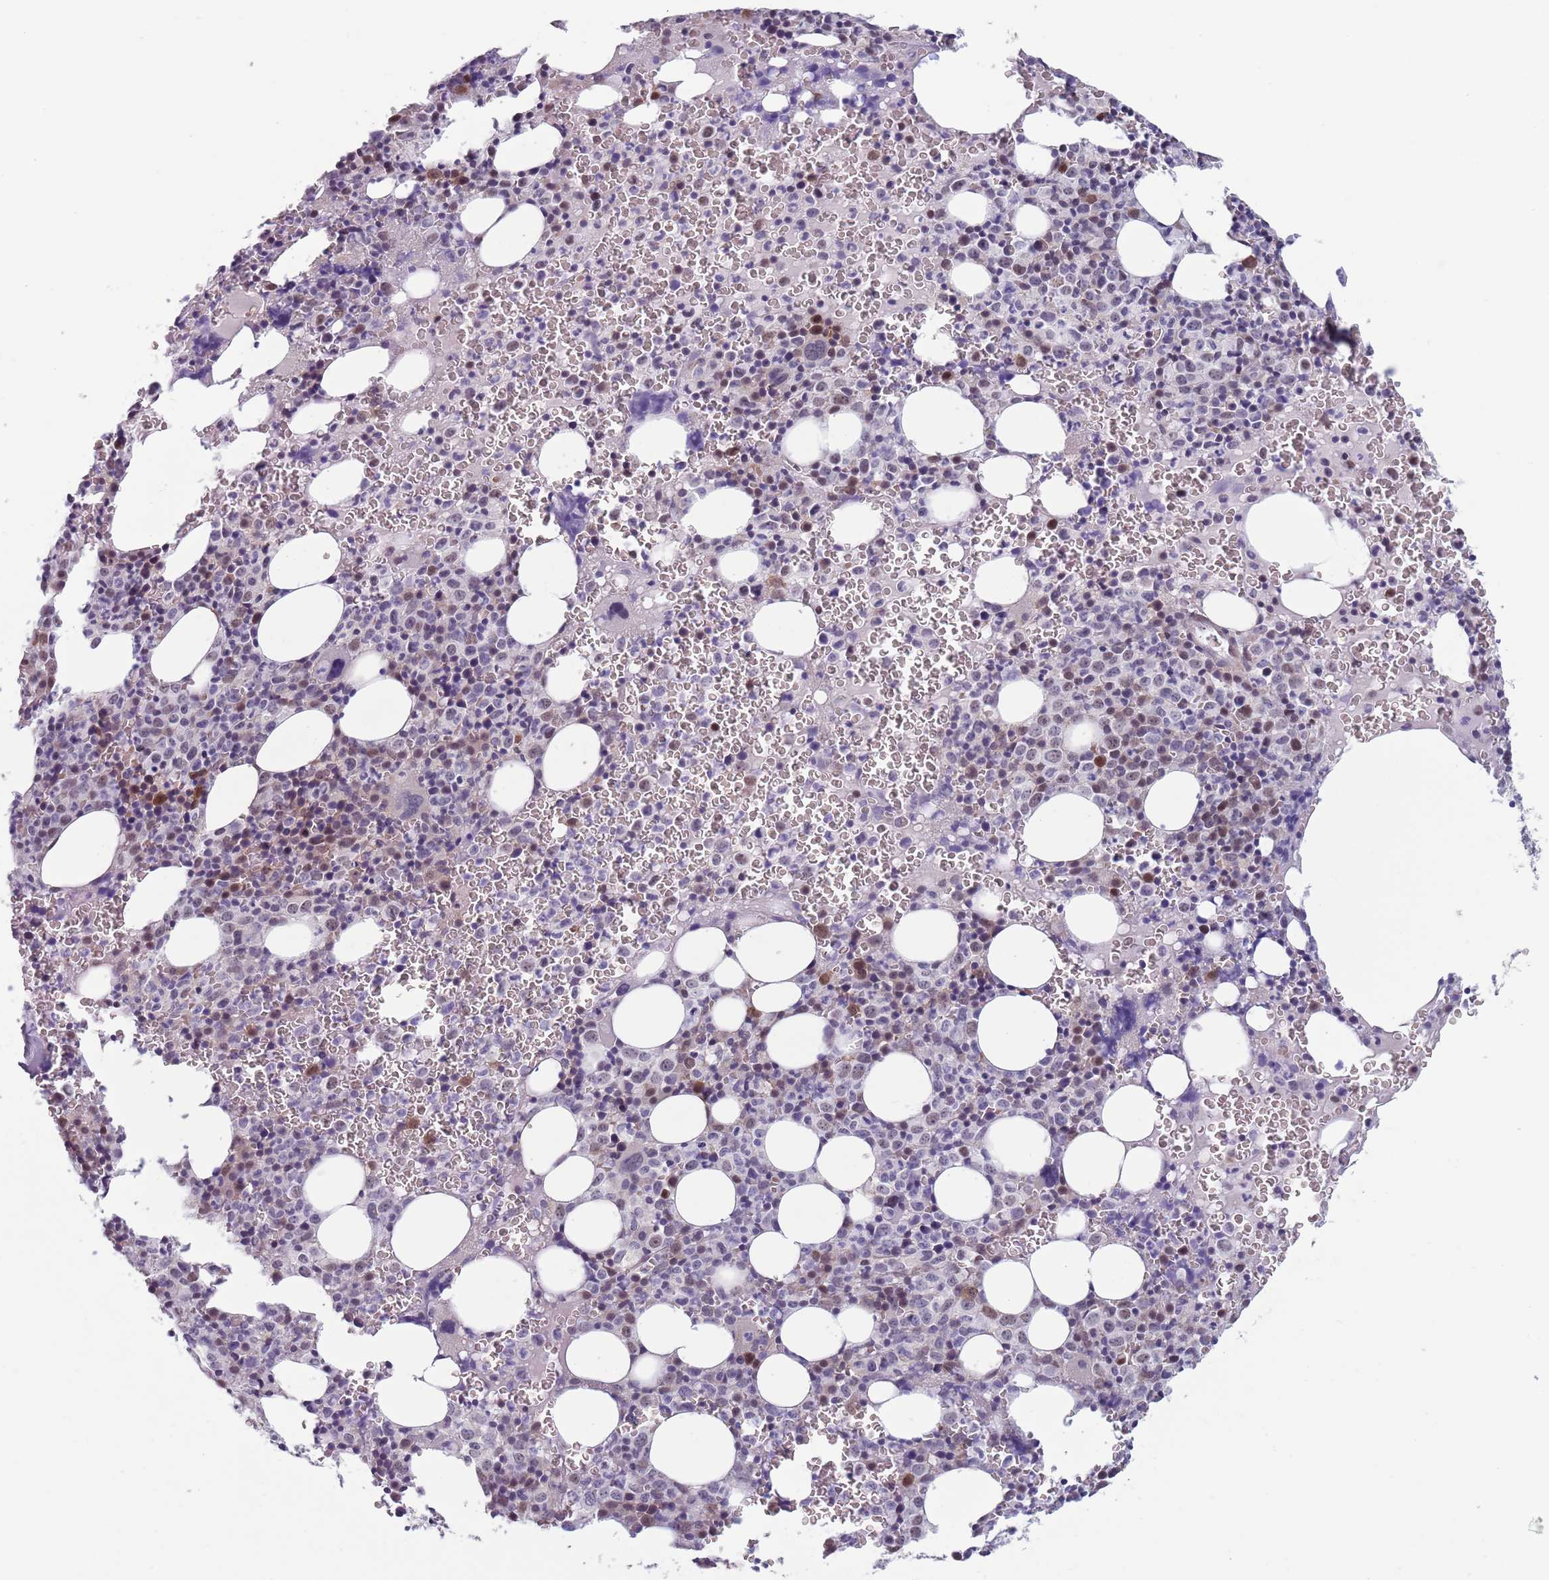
{"staining": {"intensity": "moderate", "quantity": "<25%", "location": "cytoplasmic/membranous,nuclear"}, "tissue": "bone marrow", "cell_type": "Hematopoietic cells", "image_type": "normal", "snomed": [{"axis": "morphology", "description": "Normal tissue, NOS"}, {"axis": "topography", "description": "Bone marrow"}], "caption": "Protein staining by immunohistochemistry shows moderate cytoplasmic/membranous,nuclear staining in approximately <25% of hematopoietic cells in unremarkable bone marrow. (DAB IHC with brightfield microscopy, high magnification).", "gene": "CLNS1A", "patient": {"sex": "female", "age": 54}}